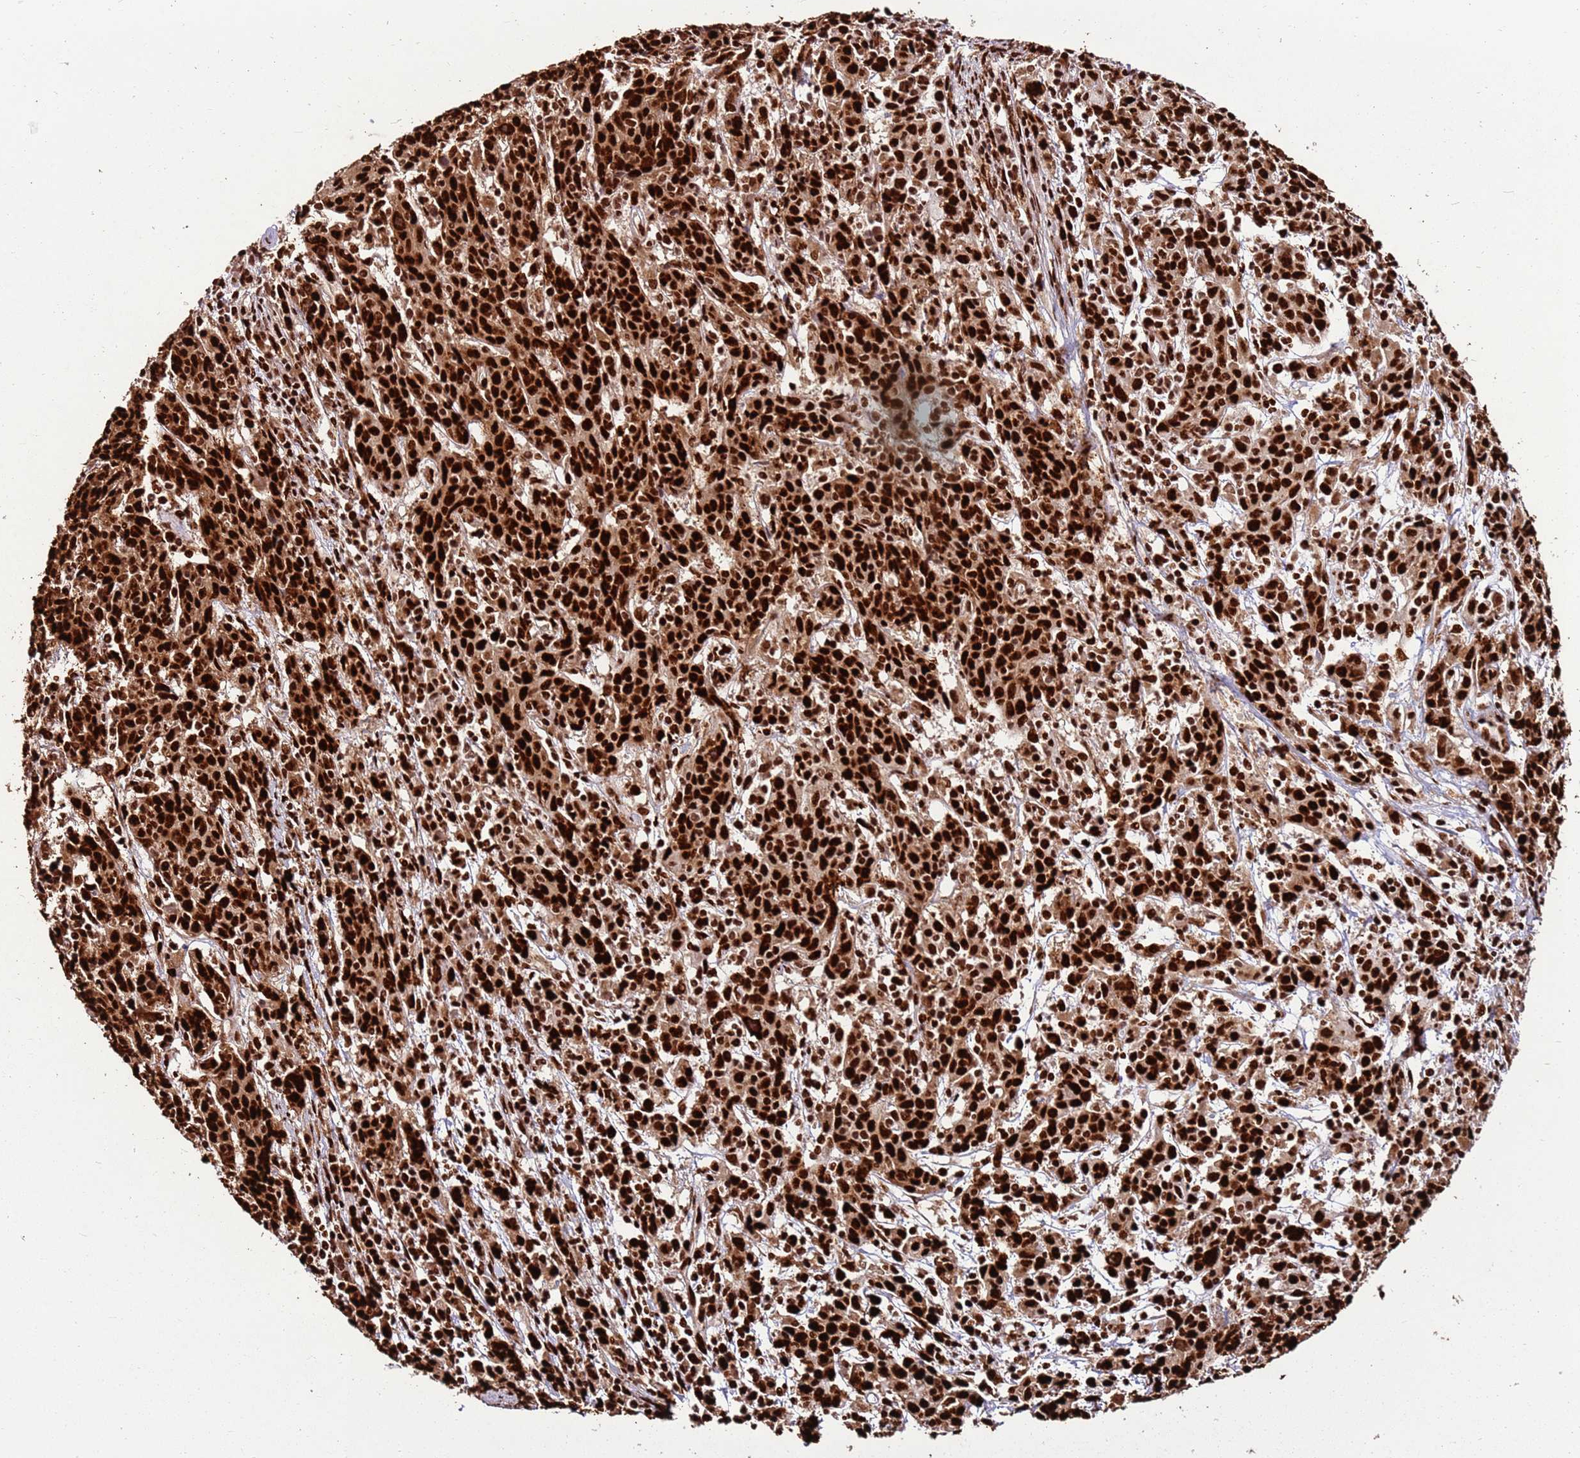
{"staining": {"intensity": "strong", "quantity": ">75%", "location": "nuclear"}, "tissue": "cervical cancer", "cell_type": "Tumor cells", "image_type": "cancer", "snomed": [{"axis": "morphology", "description": "Squamous cell carcinoma, NOS"}, {"axis": "topography", "description": "Cervix"}], "caption": "Tumor cells exhibit high levels of strong nuclear staining in approximately >75% of cells in cervical cancer (squamous cell carcinoma). (IHC, brightfield microscopy, high magnification).", "gene": "HNRNPAB", "patient": {"sex": "female", "age": 67}}